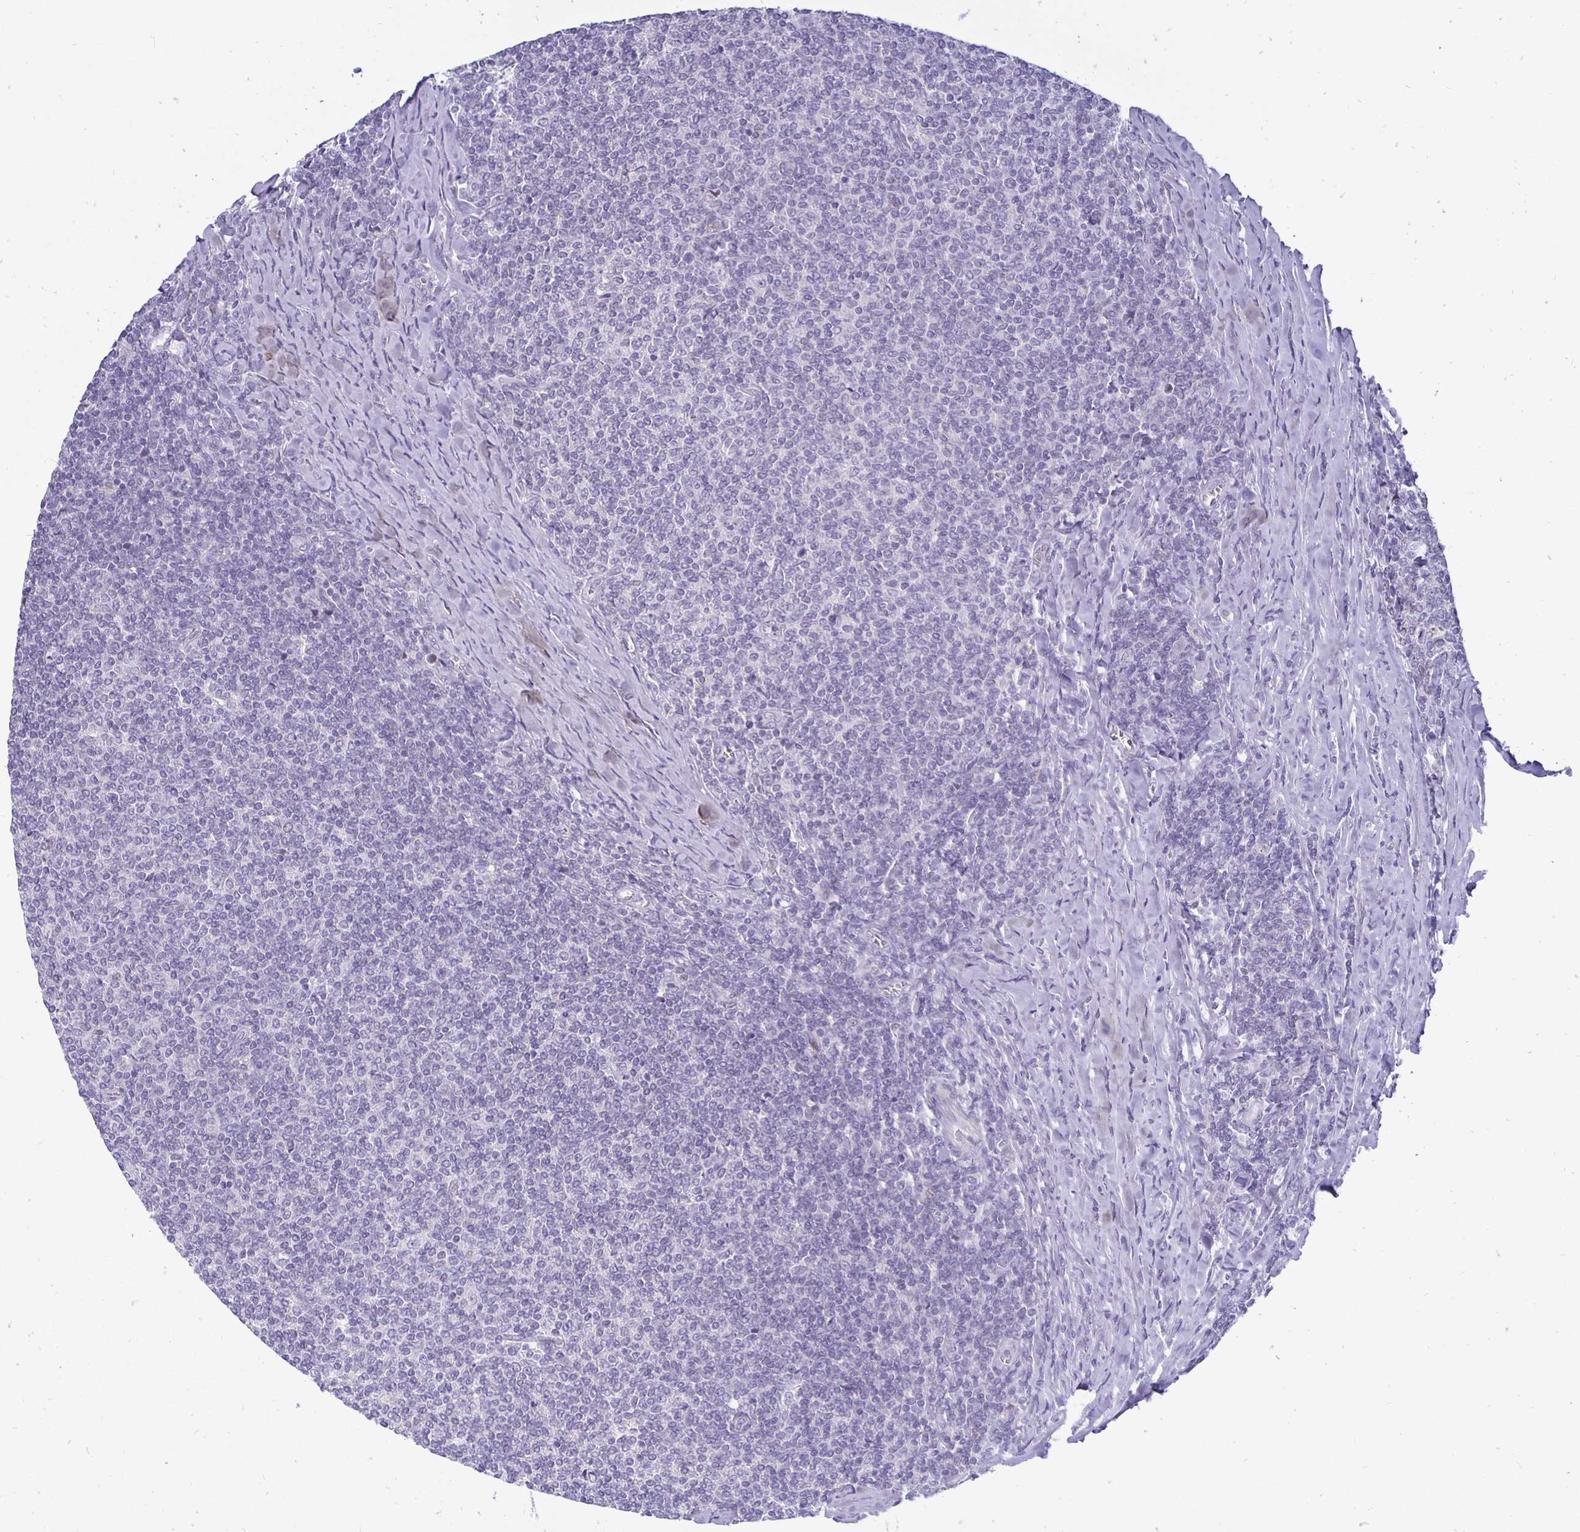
{"staining": {"intensity": "negative", "quantity": "none", "location": "none"}, "tissue": "lymphoma", "cell_type": "Tumor cells", "image_type": "cancer", "snomed": [{"axis": "morphology", "description": "Malignant lymphoma, non-Hodgkin's type, Low grade"}, {"axis": "topography", "description": "Lymph node"}], "caption": "Micrograph shows no significant protein positivity in tumor cells of malignant lymphoma, non-Hodgkin's type (low-grade).", "gene": "ERBB2", "patient": {"sex": "male", "age": 52}}